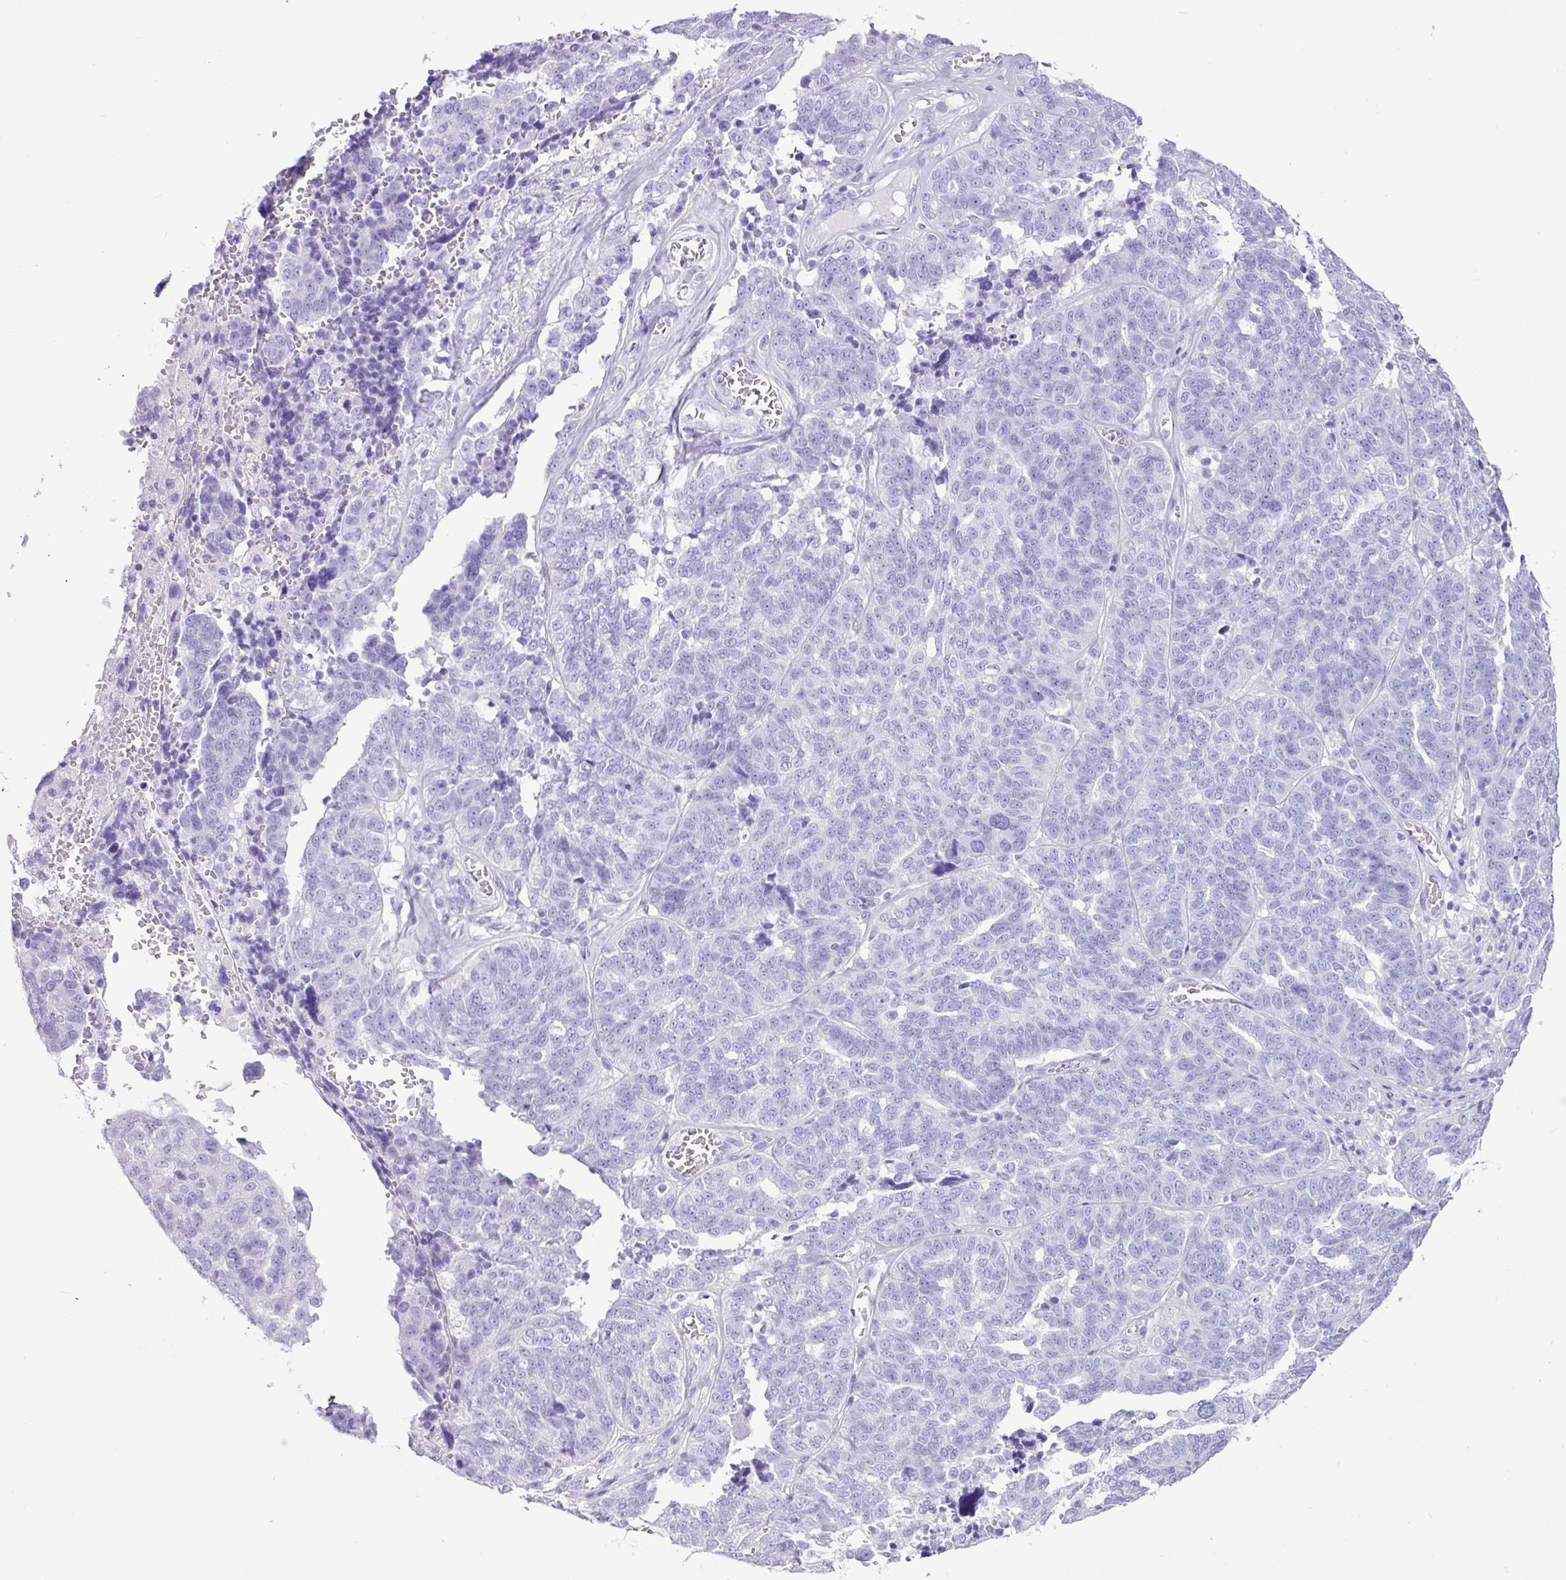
{"staining": {"intensity": "negative", "quantity": "none", "location": "none"}, "tissue": "ovarian cancer", "cell_type": "Tumor cells", "image_type": "cancer", "snomed": [{"axis": "morphology", "description": "Cystadenocarcinoma, serous, NOS"}, {"axis": "topography", "description": "Ovary"}], "caption": "A micrograph of ovarian cancer stained for a protein displays no brown staining in tumor cells.", "gene": "CKMT2", "patient": {"sex": "female", "age": 59}}